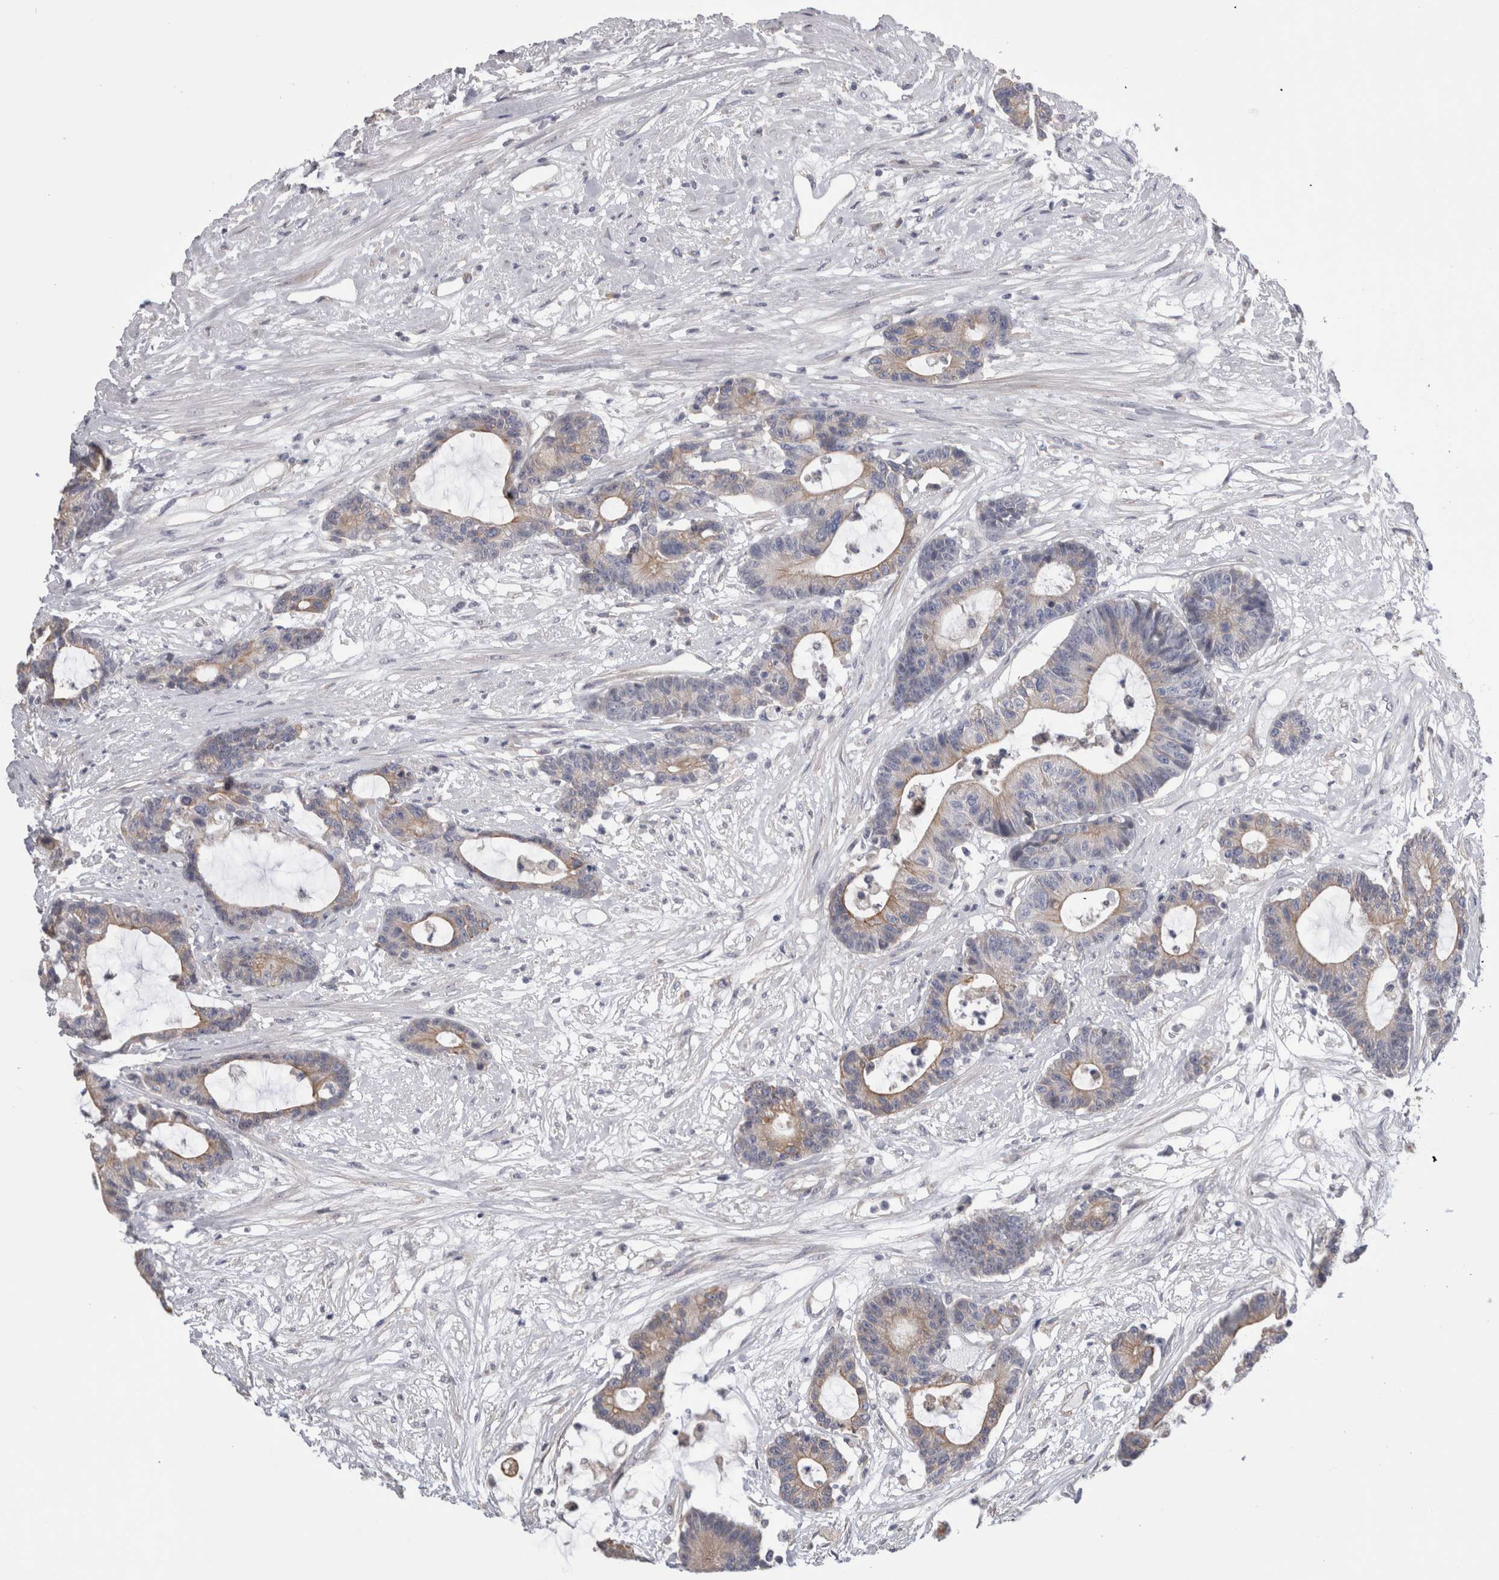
{"staining": {"intensity": "moderate", "quantity": "25%-75%", "location": "cytoplasmic/membranous"}, "tissue": "colorectal cancer", "cell_type": "Tumor cells", "image_type": "cancer", "snomed": [{"axis": "morphology", "description": "Adenocarcinoma, NOS"}, {"axis": "topography", "description": "Colon"}], "caption": "Adenocarcinoma (colorectal) was stained to show a protein in brown. There is medium levels of moderate cytoplasmic/membranous staining in about 25%-75% of tumor cells.", "gene": "SMAP2", "patient": {"sex": "female", "age": 84}}